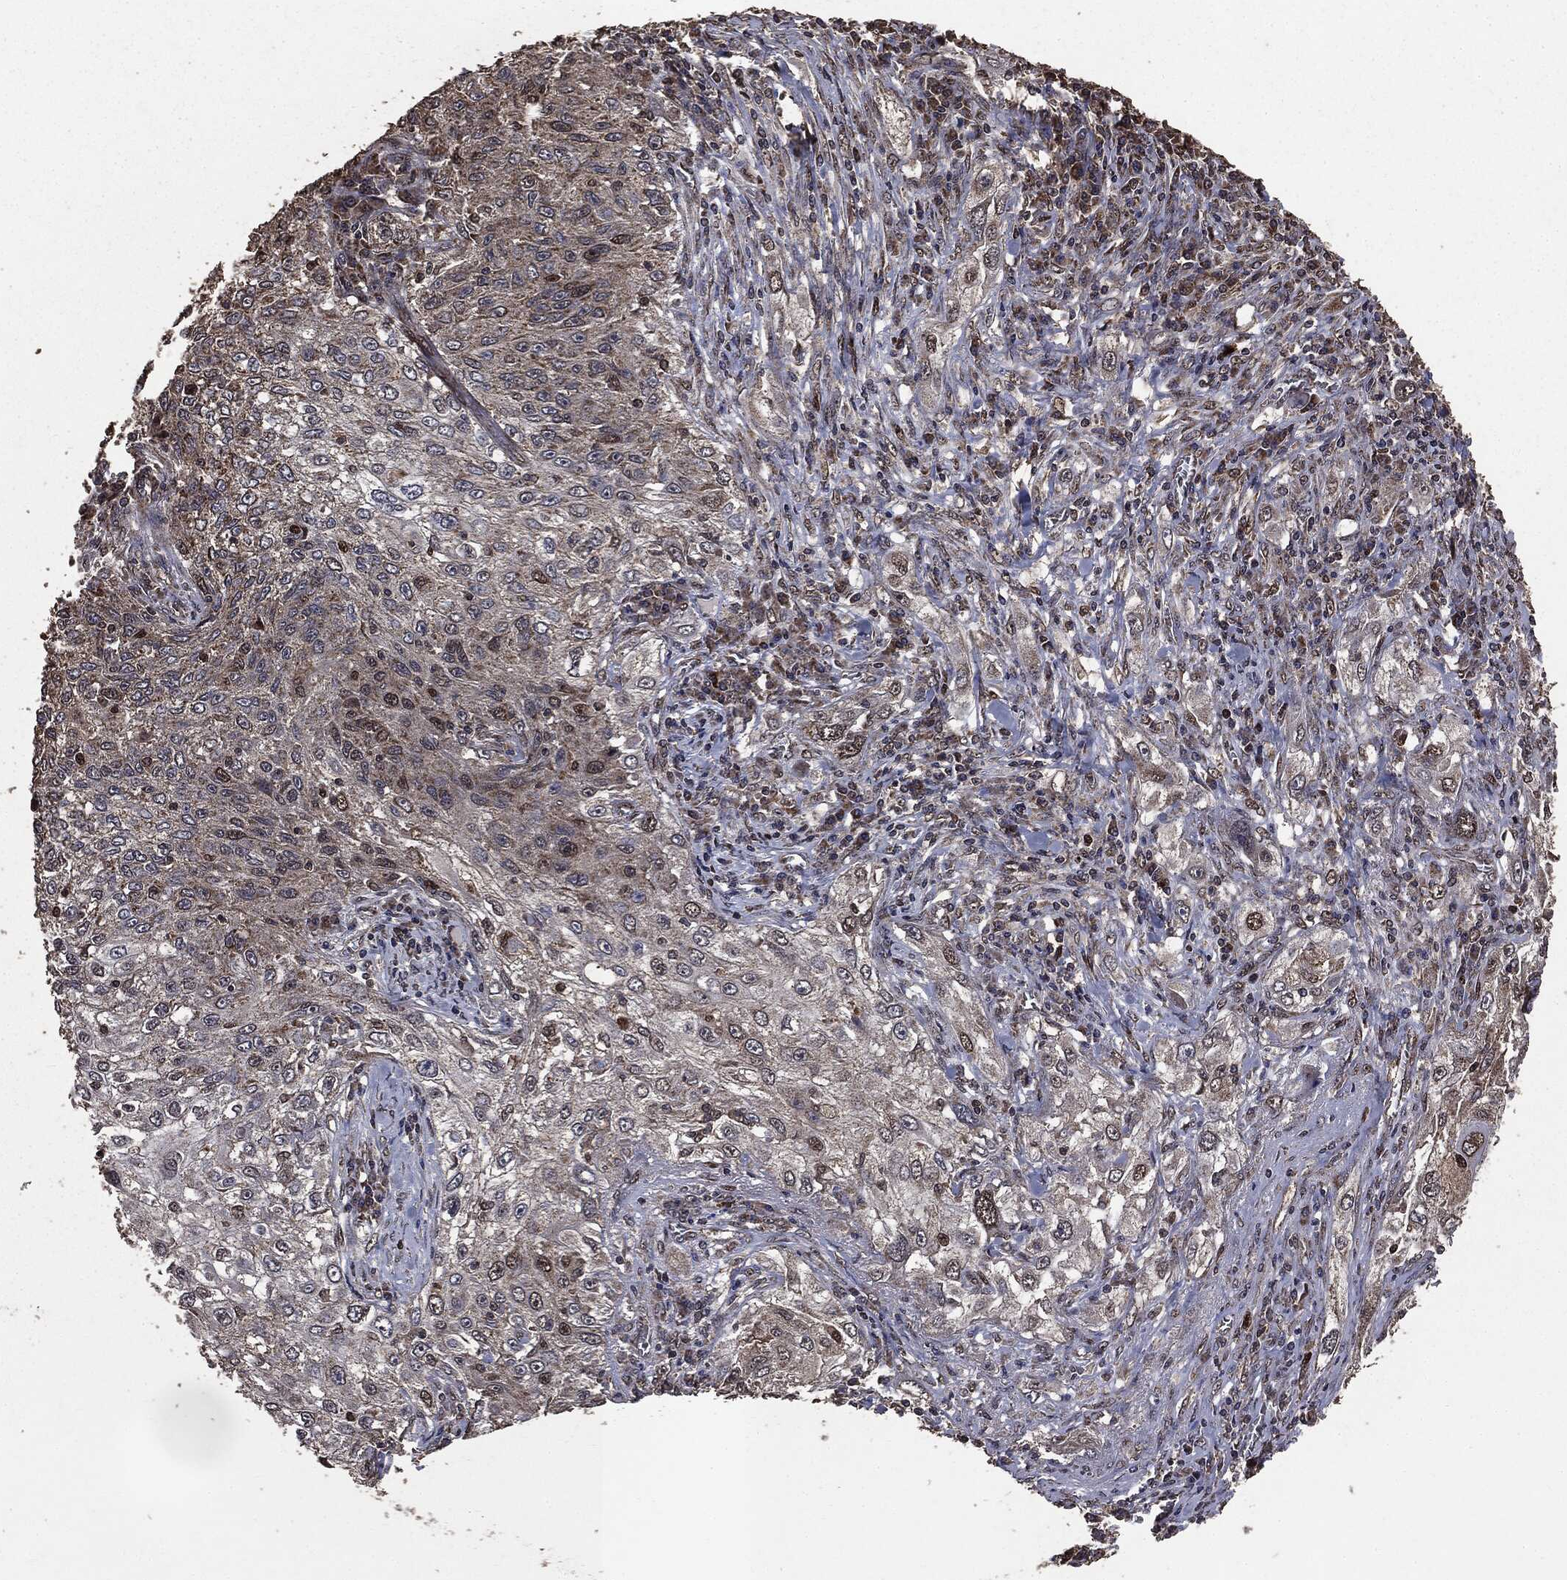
{"staining": {"intensity": "moderate", "quantity": "<25%", "location": "nuclear"}, "tissue": "lung cancer", "cell_type": "Tumor cells", "image_type": "cancer", "snomed": [{"axis": "morphology", "description": "Squamous cell carcinoma, NOS"}, {"axis": "topography", "description": "Lung"}], "caption": "Immunohistochemical staining of human squamous cell carcinoma (lung) demonstrates low levels of moderate nuclear expression in approximately <25% of tumor cells.", "gene": "PPP6R2", "patient": {"sex": "female", "age": 69}}